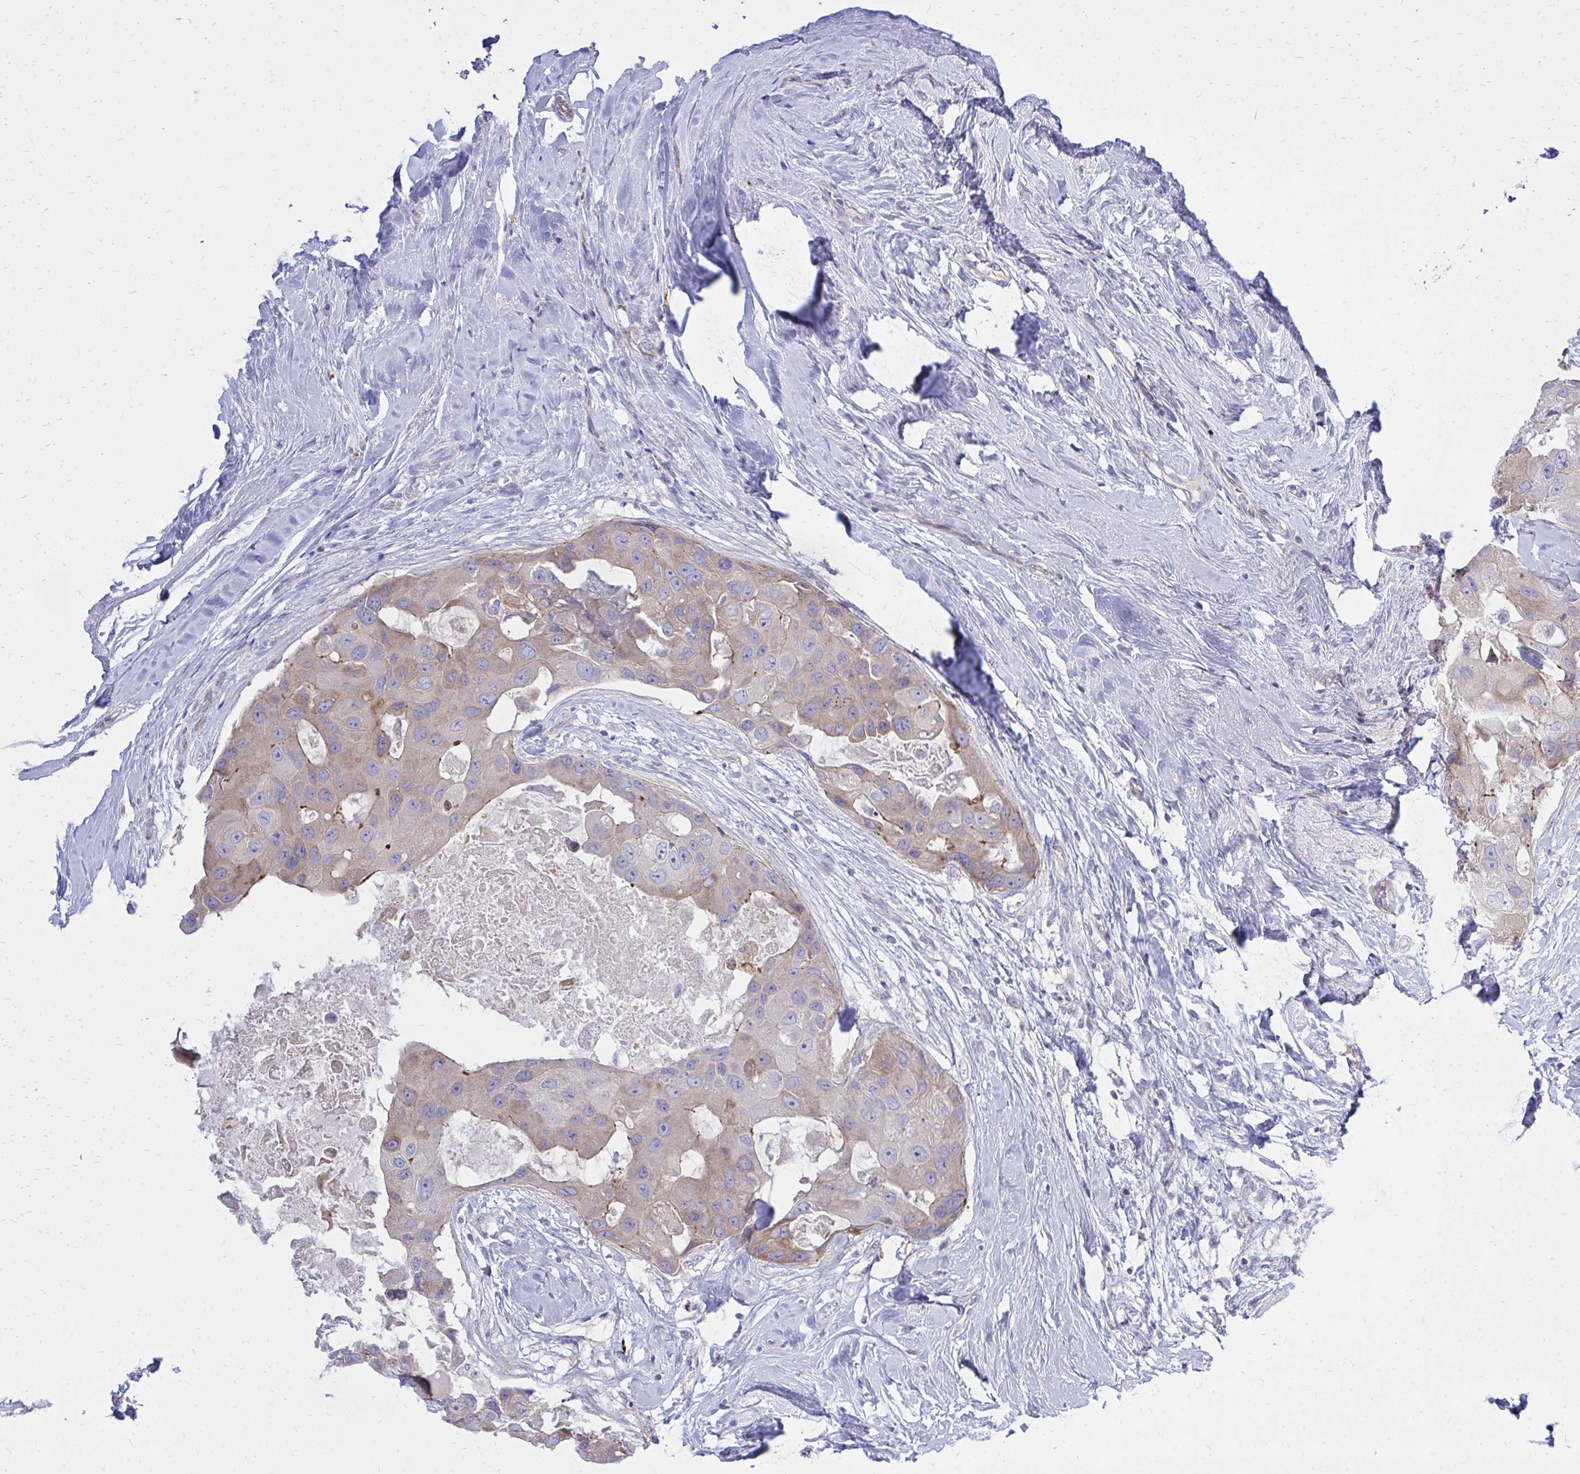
{"staining": {"intensity": "weak", "quantity": "<25%", "location": "cytoplasmic/membranous"}, "tissue": "breast cancer", "cell_type": "Tumor cells", "image_type": "cancer", "snomed": [{"axis": "morphology", "description": "Duct carcinoma"}, {"axis": "topography", "description": "Breast"}], "caption": "Breast invasive ductal carcinoma was stained to show a protein in brown. There is no significant expression in tumor cells.", "gene": "TP53I11", "patient": {"sex": "female", "age": 43}}